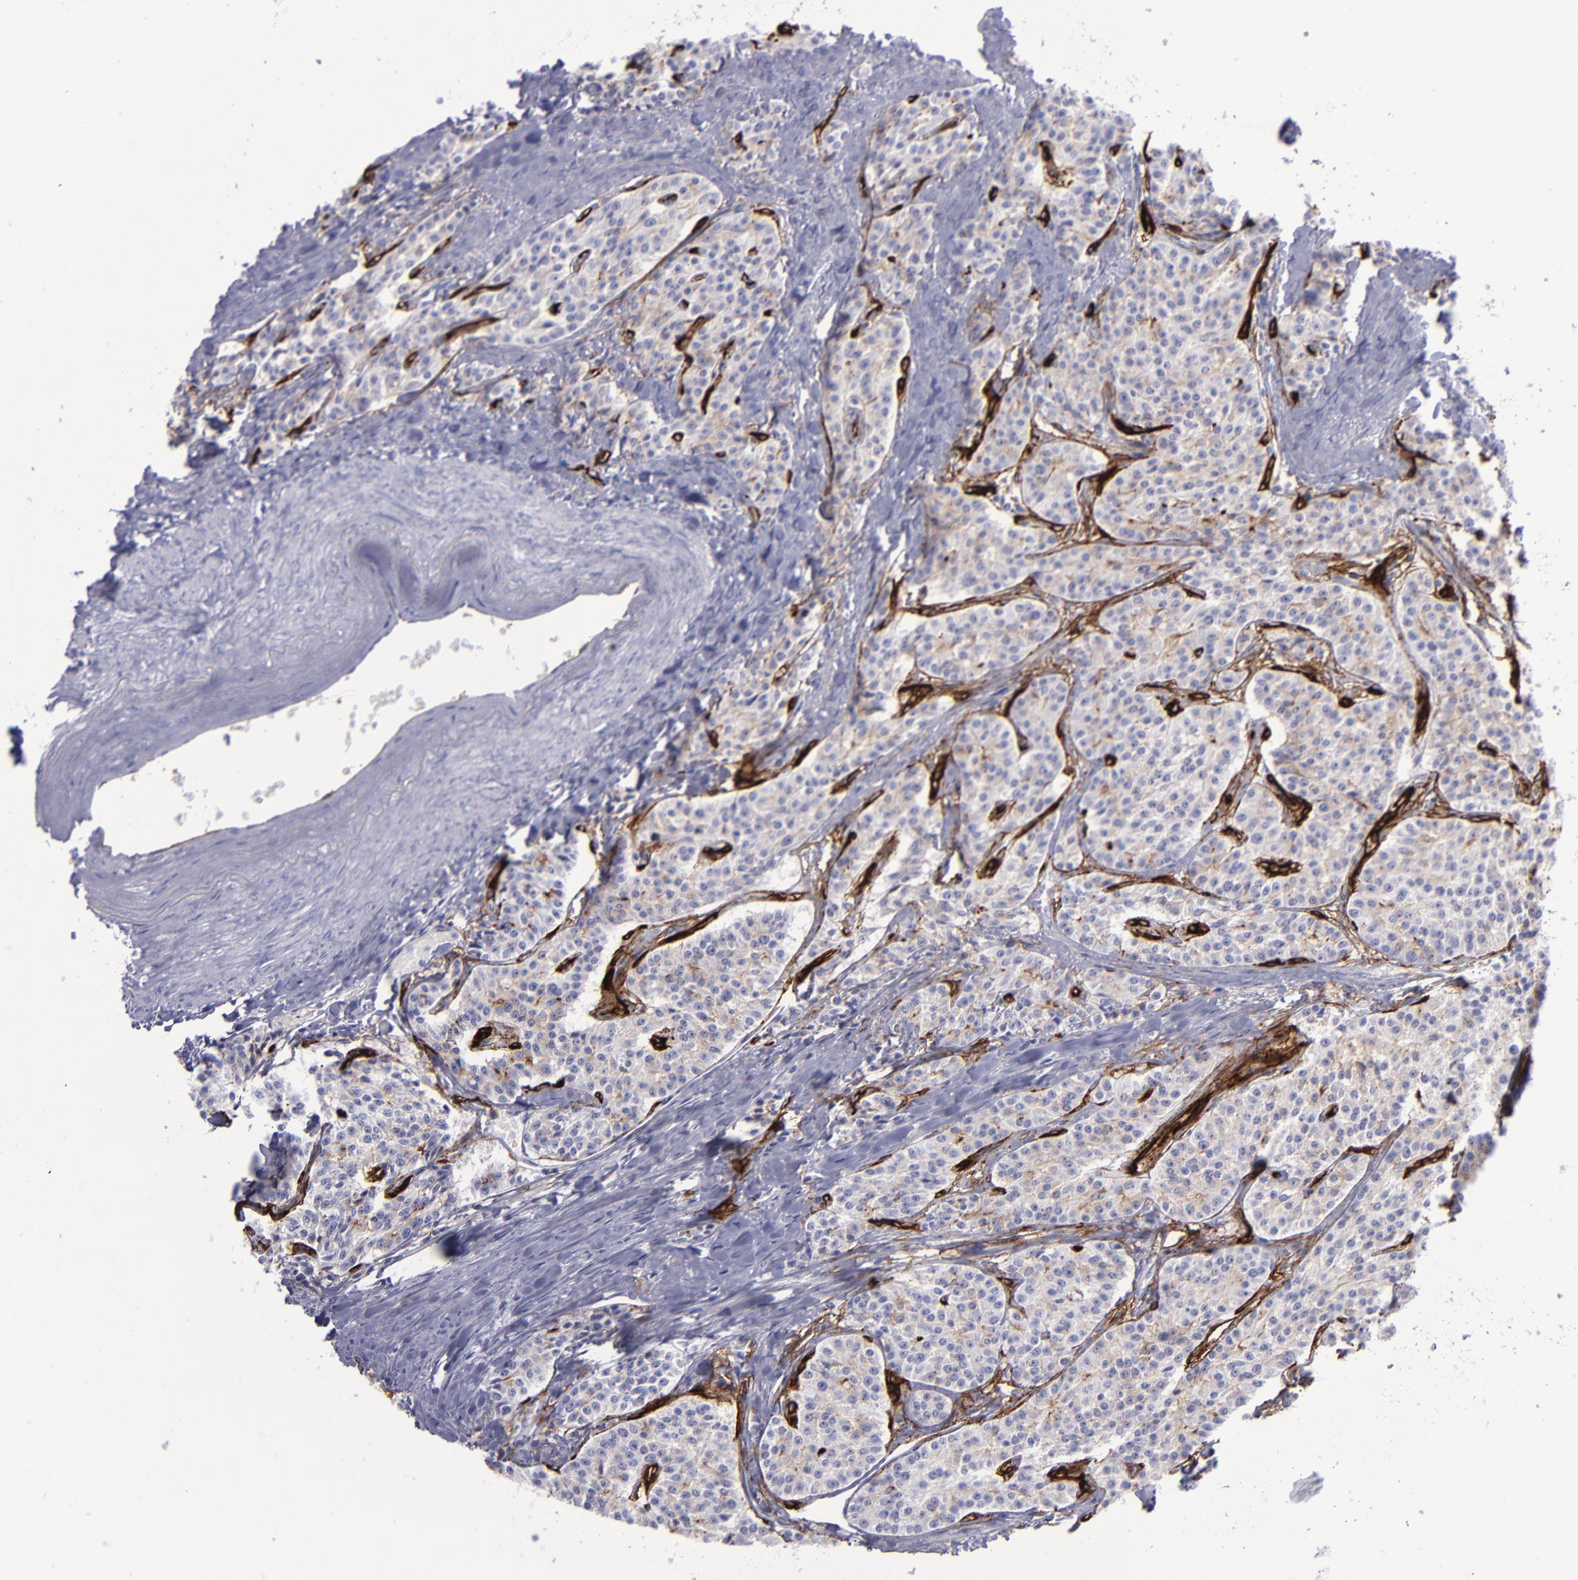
{"staining": {"intensity": "weak", "quantity": ">75%", "location": "cytoplasmic/membranous"}, "tissue": "carcinoid", "cell_type": "Tumor cells", "image_type": "cancer", "snomed": [{"axis": "morphology", "description": "Carcinoid, malignant, NOS"}, {"axis": "topography", "description": "Stomach"}], "caption": "Tumor cells demonstrate low levels of weak cytoplasmic/membranous expression in approximately >75% of cells in carcinoid (malignant).", "gene": "ACE", "patient": {"sex": "female", "age": 76}}